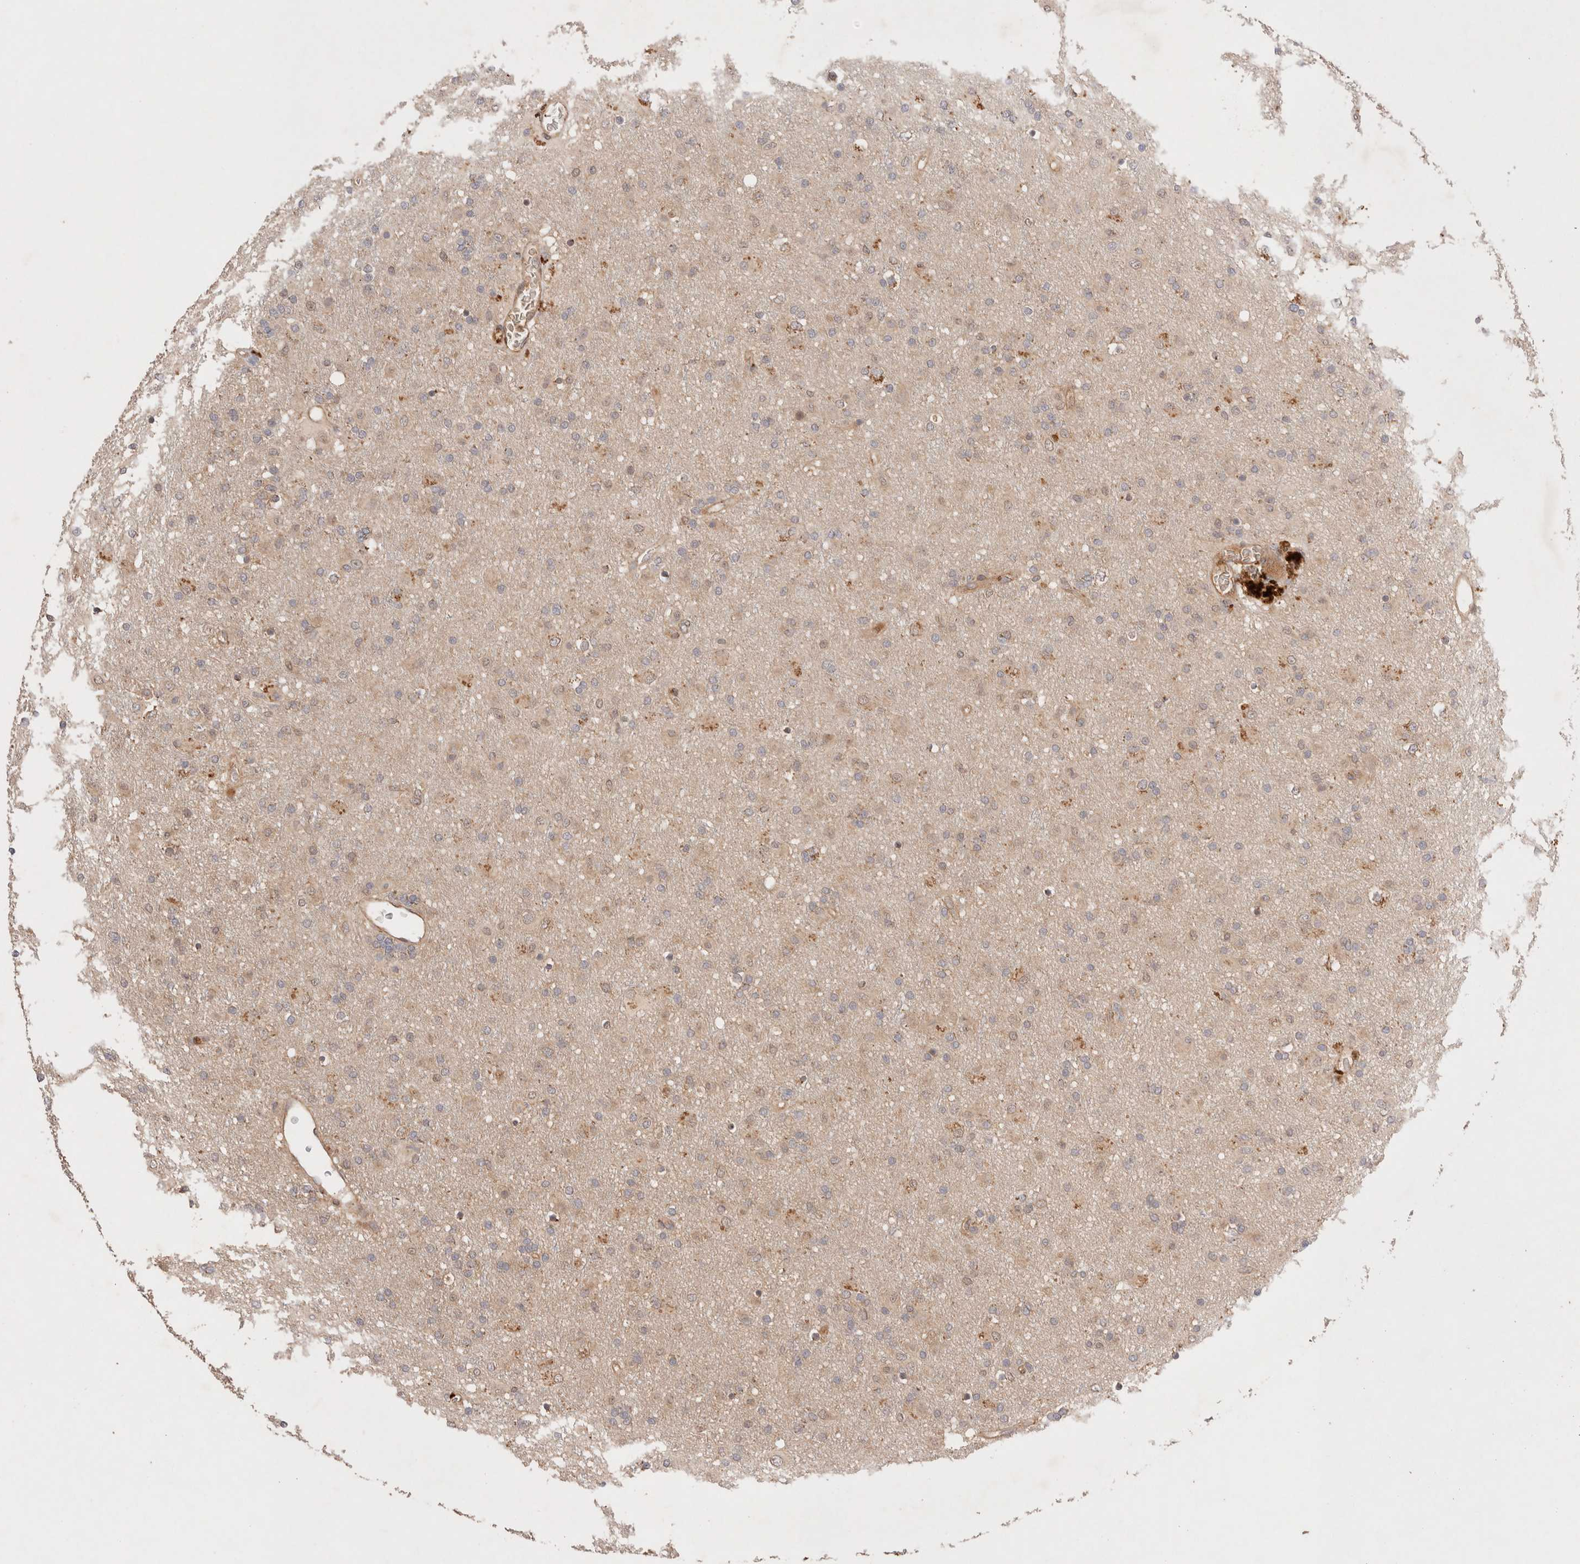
{"staining": {"intensity": "weak", "quantity": ">75%", "location": "cytoplasmic/membranous"}, "tissue": "glioma", "cell_type": "Tumor cells", "image_type": "cancer", "snomed": [{"axis": "morphology", "description": "Glioma, malignant, Low grade"}, {"axis": "topography", "description": "Brain"}], "caption": "Immunohistochemistry staining of glioma, which demonstrates low levels of weak cytoplasmic/membranous positivity in approximately >75% of tumor cells indicating weak cytoplasmic/membranous protein positivity. The staining was performed using DAB (brown) for protein detection and nuclei were counterstained in hematoxylin (blue).", "gene": "CARNMT1", "patient": {"sex": "male", "age": 65}}